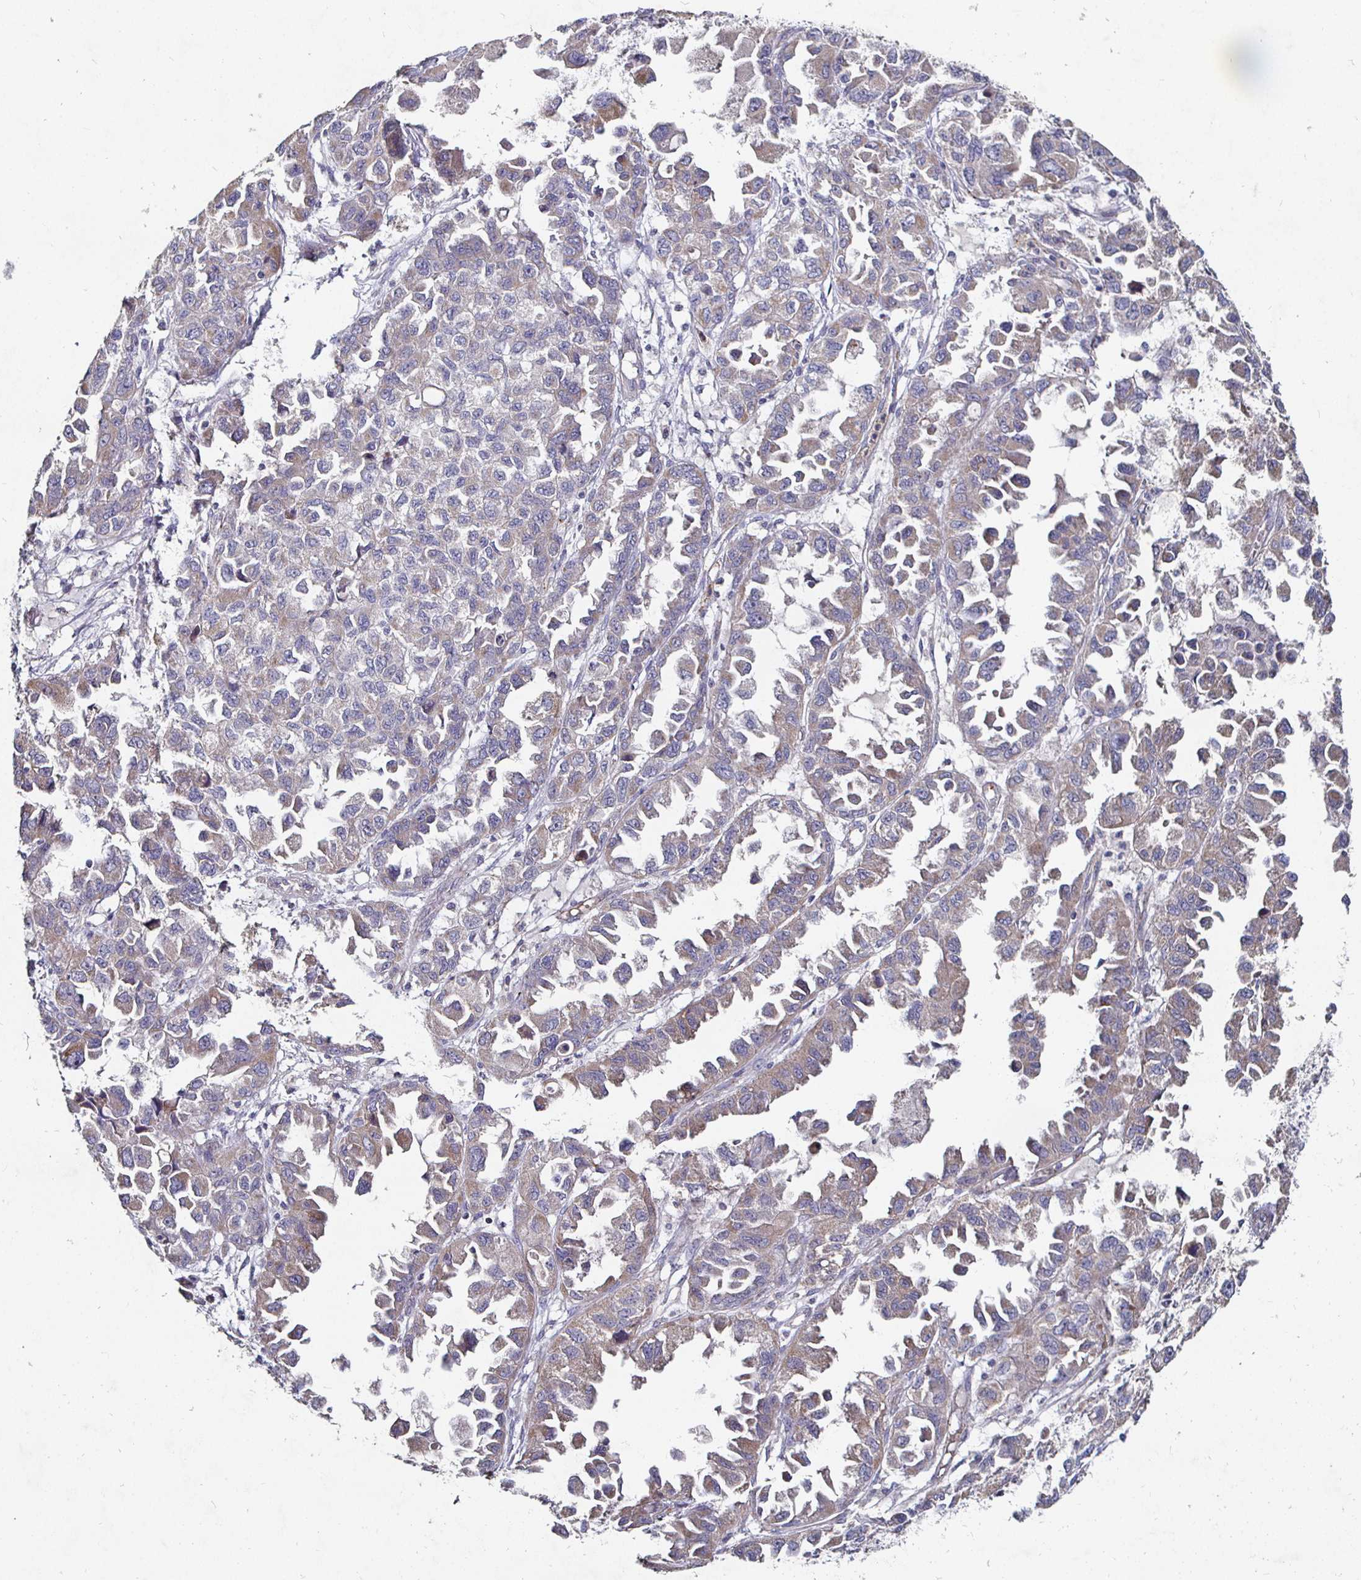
{"staining": {"intensity": "weak", "quantity": ">75%", "location": "cytoplasmic/membranous"}, "tissue": "ovarian cancer", "cell_type": "Tumor cells", "image_type": "cancer", "snomed": [{"axis": "morphology", "description": "Cystadenocarcinoma, serous, NOS"}, {"axis": "topography", "description": "Ovary"}], "caption": "Protein expression analysis of human serous cystadenocarcinoma (ovarian) reveals weak cytoplasmic/membranous positivity in about >75% of tumor cells.", "gene": "NRSN1", "patient": {"sex": "female", "age": 84}}